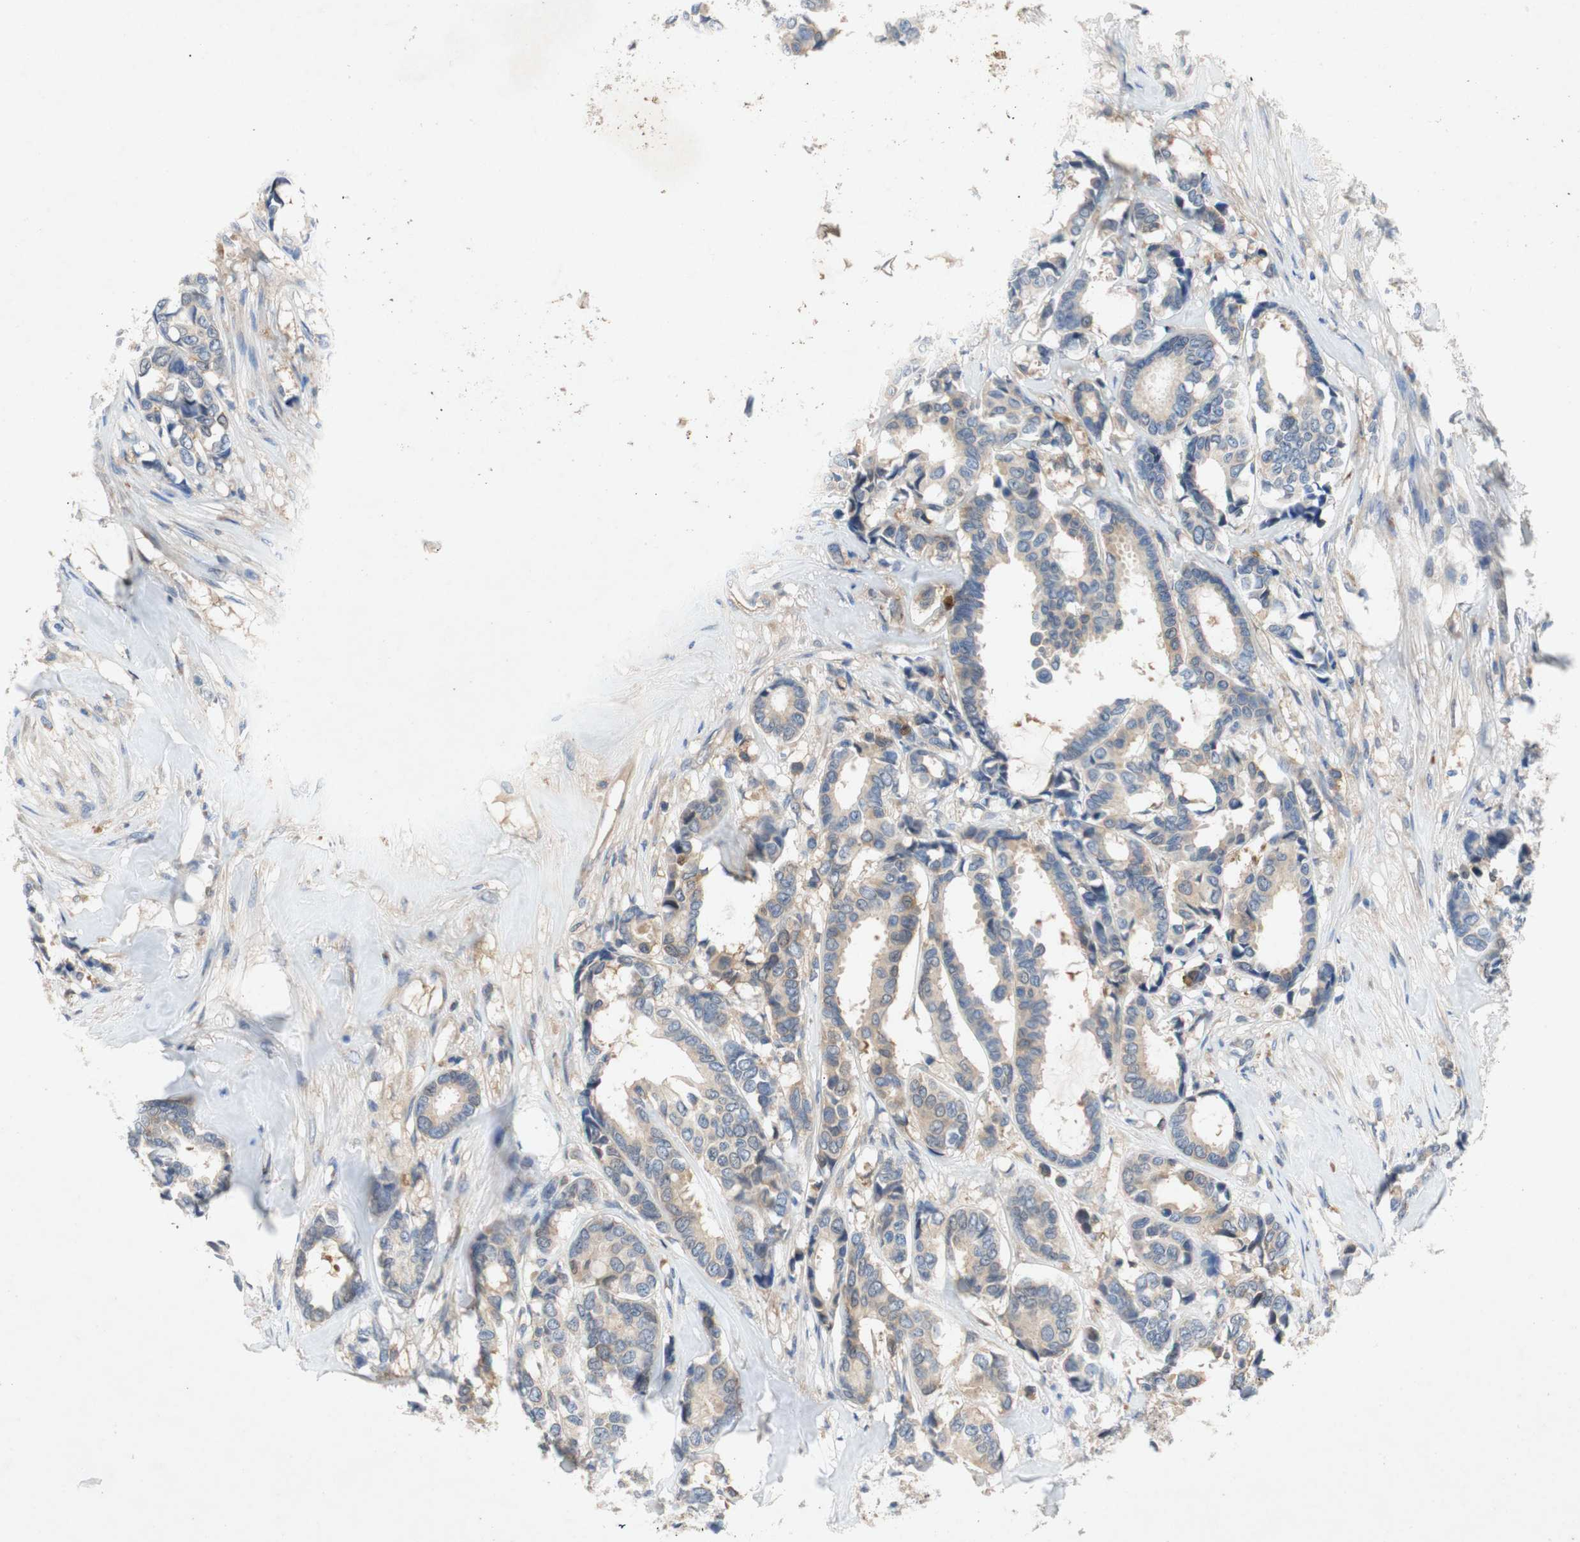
{"staining": {"intensity": "weak", "quantity": "25%-75%", "location": "cytoplasmic/membranous"}, "tissue": "breast cancer", "cell_type": "Tumor cells", "image_type": "cancer", "snomed": [{"axis": "morphology", "description": "Duct carcinoma"}, {"axis": "topography", "description": "Breast"}], "caption": "Protein analysis of breast cancer tissue exhibits weak cytoplasmic/membranous positivity in approximately 25%-75% of tumor cells.", "gene": "RELB", "patient": {"sex": "female", "age": 87}}